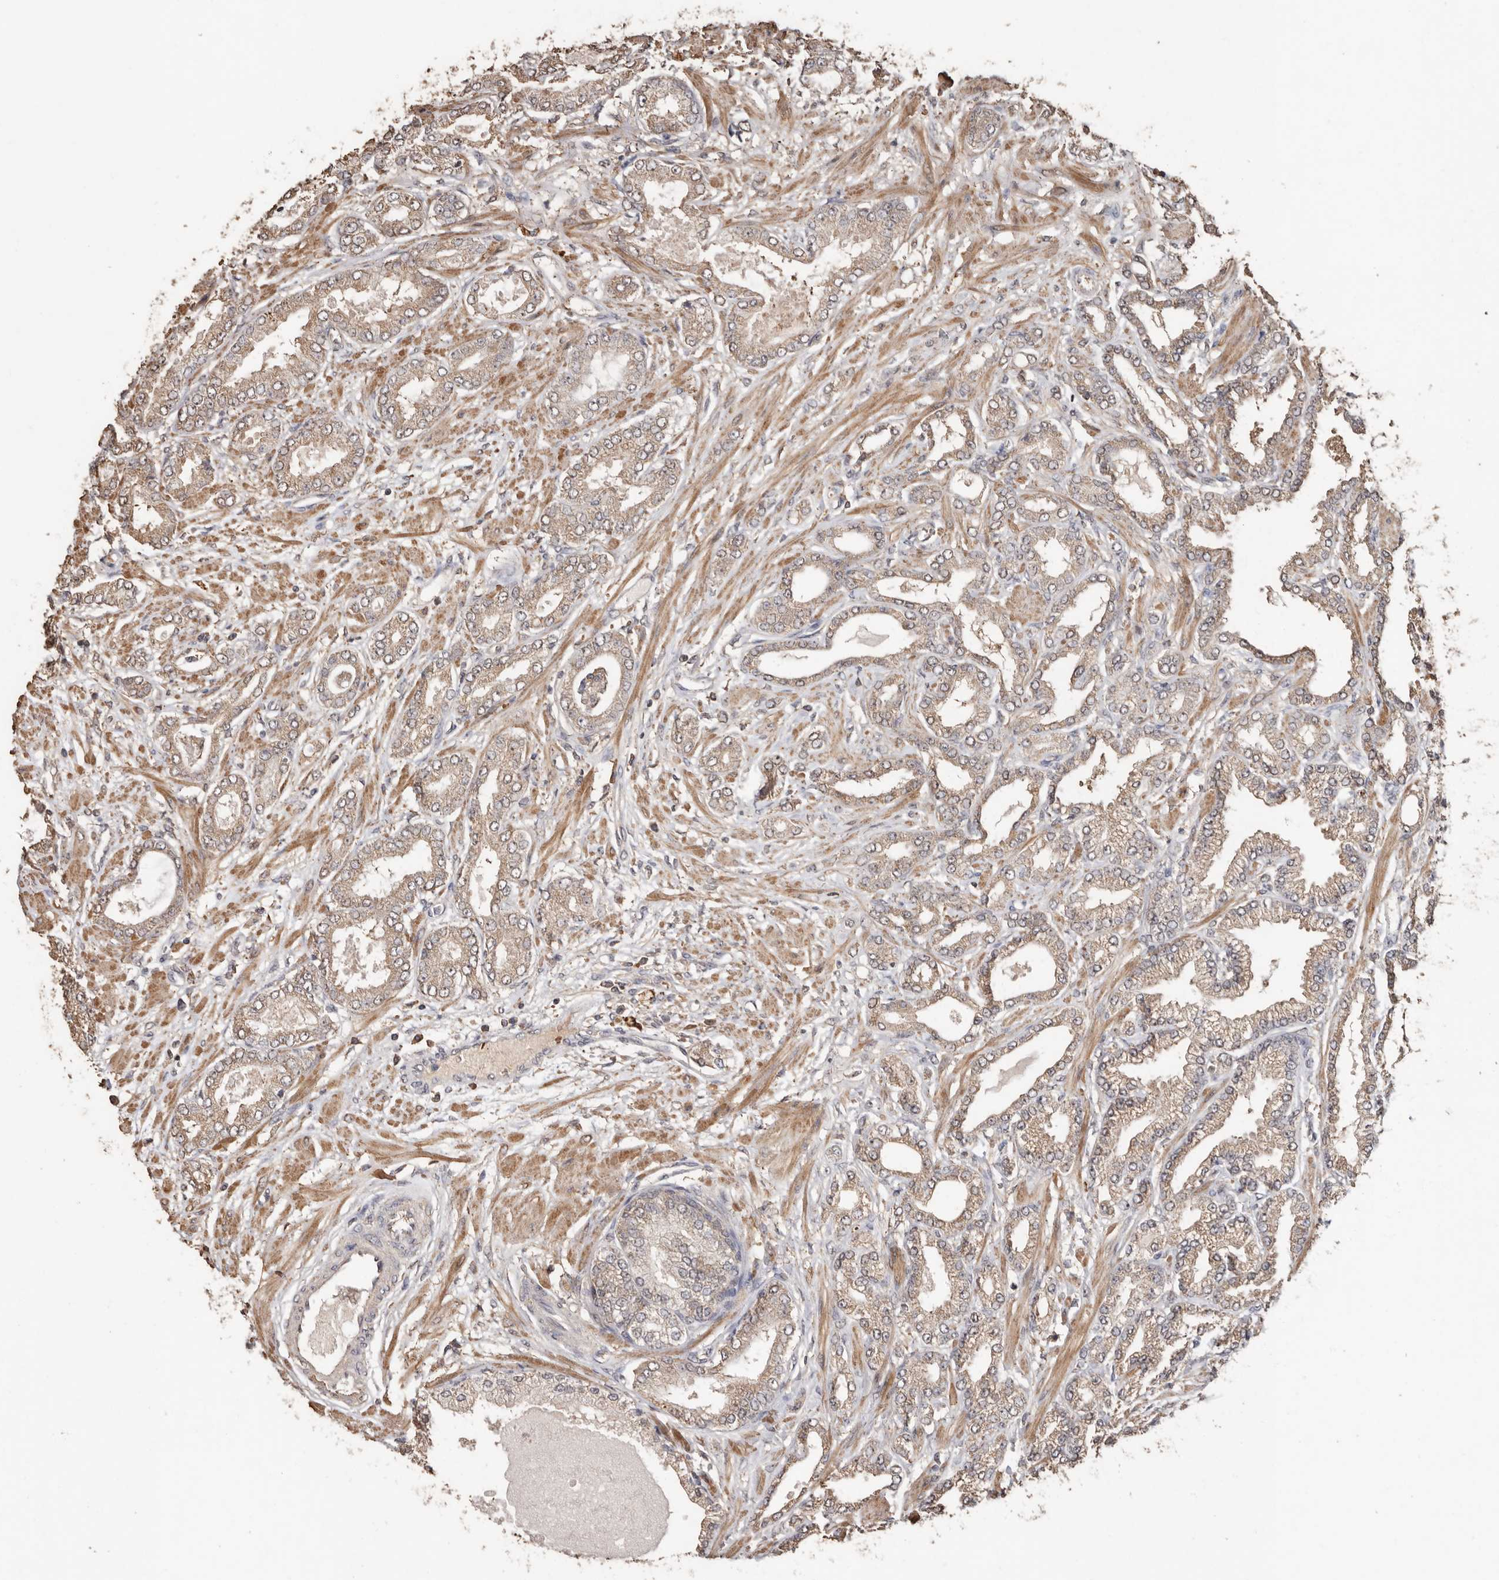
{"staining": {"intensity": "weak", "quantity": ">75%", "location": "cytoplasmic/membranous"}, "tissue": "prostate cancer", "cell_type": "Tumor cells", "image_type": "cancer", "snomed": [{"axis": "morphology", "description": "Adenocarcinoma, Low grade"}, {"axis": "topography", "description": "Prostate"}], "caption": "Weak cytoplasmic/membranous staining for a protein is seen in approximately >75% of tumor cells of prostate cancer using immunohistochemistry (IHC).", "gene": "GRAMD2A", "patient": {"sex": "male", "age": 63}}